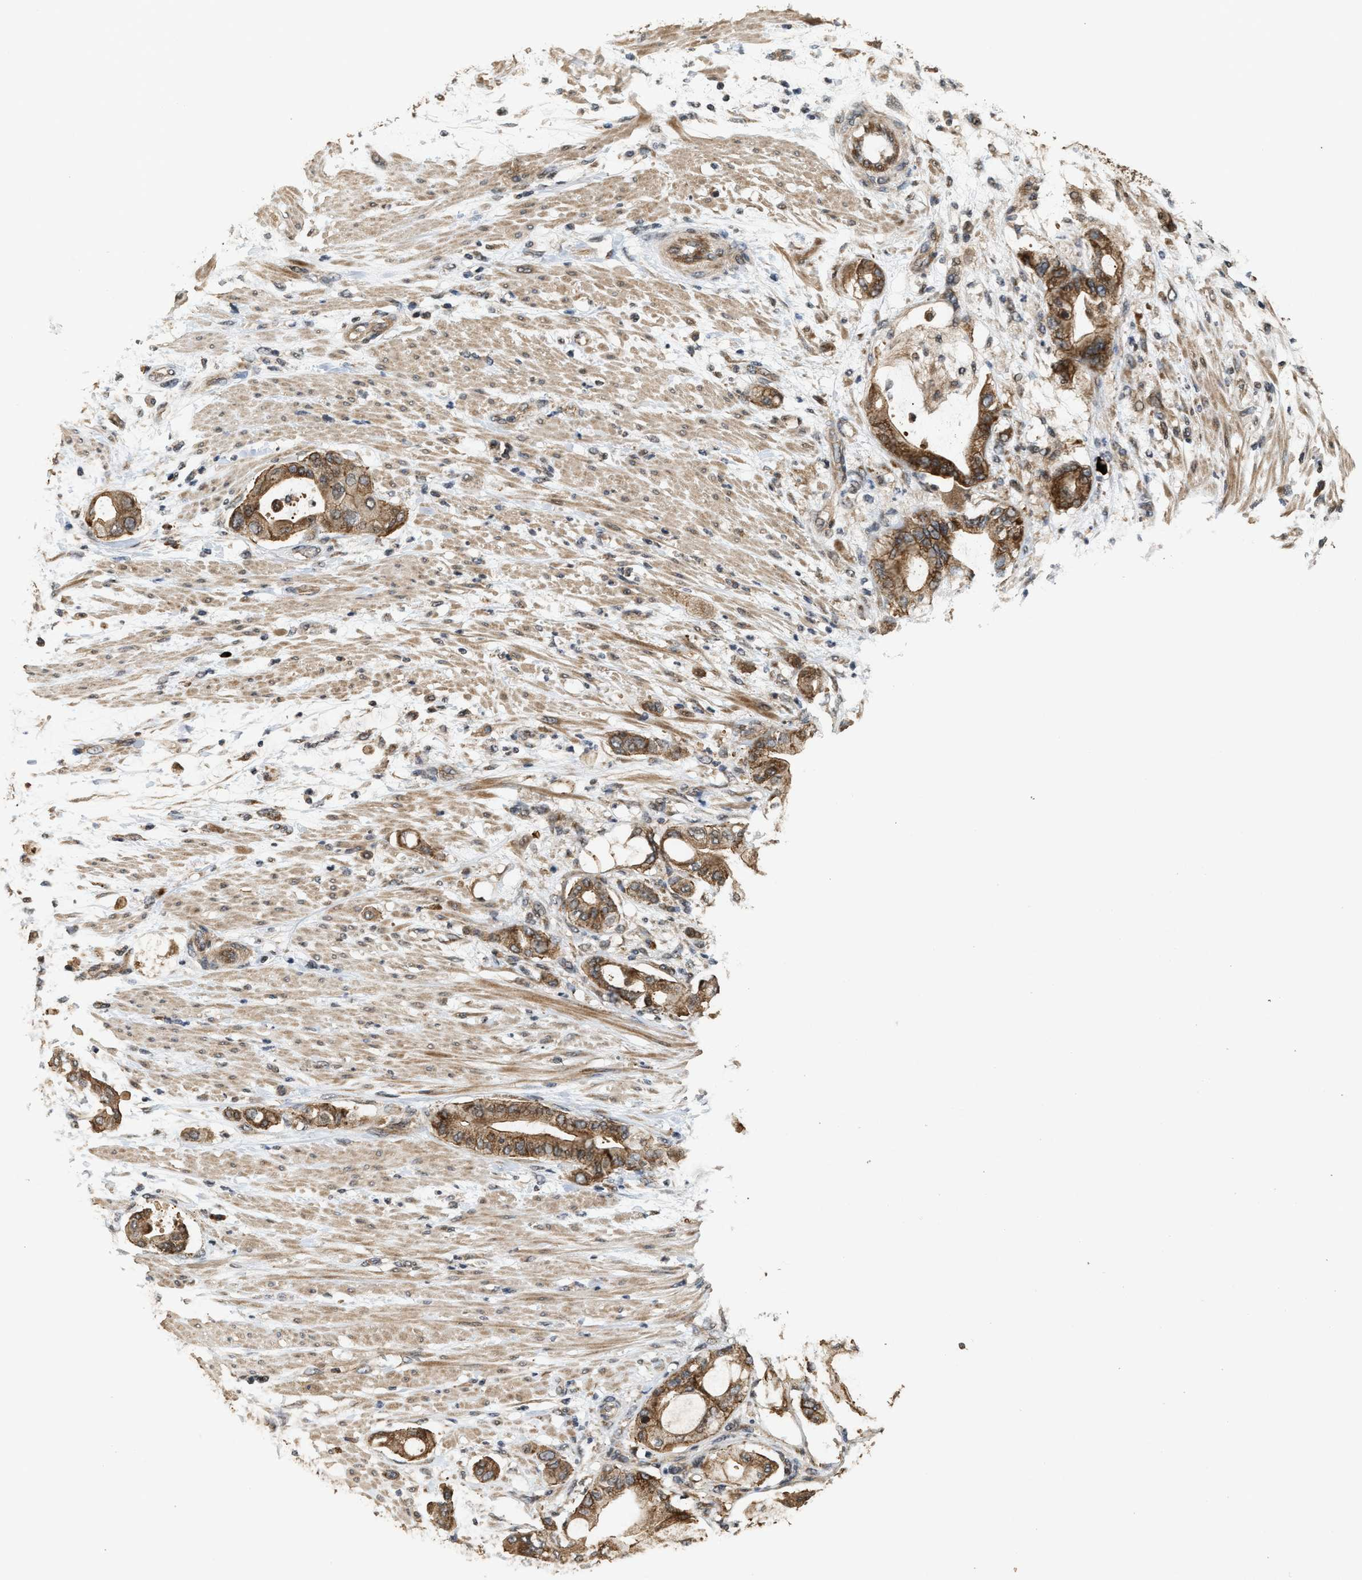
{"staining": {"intensity": "moderate", "quantity": ">75%", "location": "cytoplasmic/membranous"}, "tissue": "pancreatic cancer", "cell_type": "Tumor cells", "image_type": "cancer", "snomed": [{"axis": "morphology", "description": "Adenocarcinoma, NOS"}, {"axis": "morphology", "description": "Adenocarcinoma, metastatic, NOS"}, {"axis": "topography", "description": "Lymph node"}, {"axis": "topography", "description": "Pancreas"}, {"axis": "topography", "description": "Duodenum"}], "caption": "Protein staining exhibits moderate cytoplasmic/membranous positivity in approximately >75% of tumor cells in pancreatic adenocarcinoma.", "gene": "ELP2", "patient": {"sex": "female", "age": 64}}